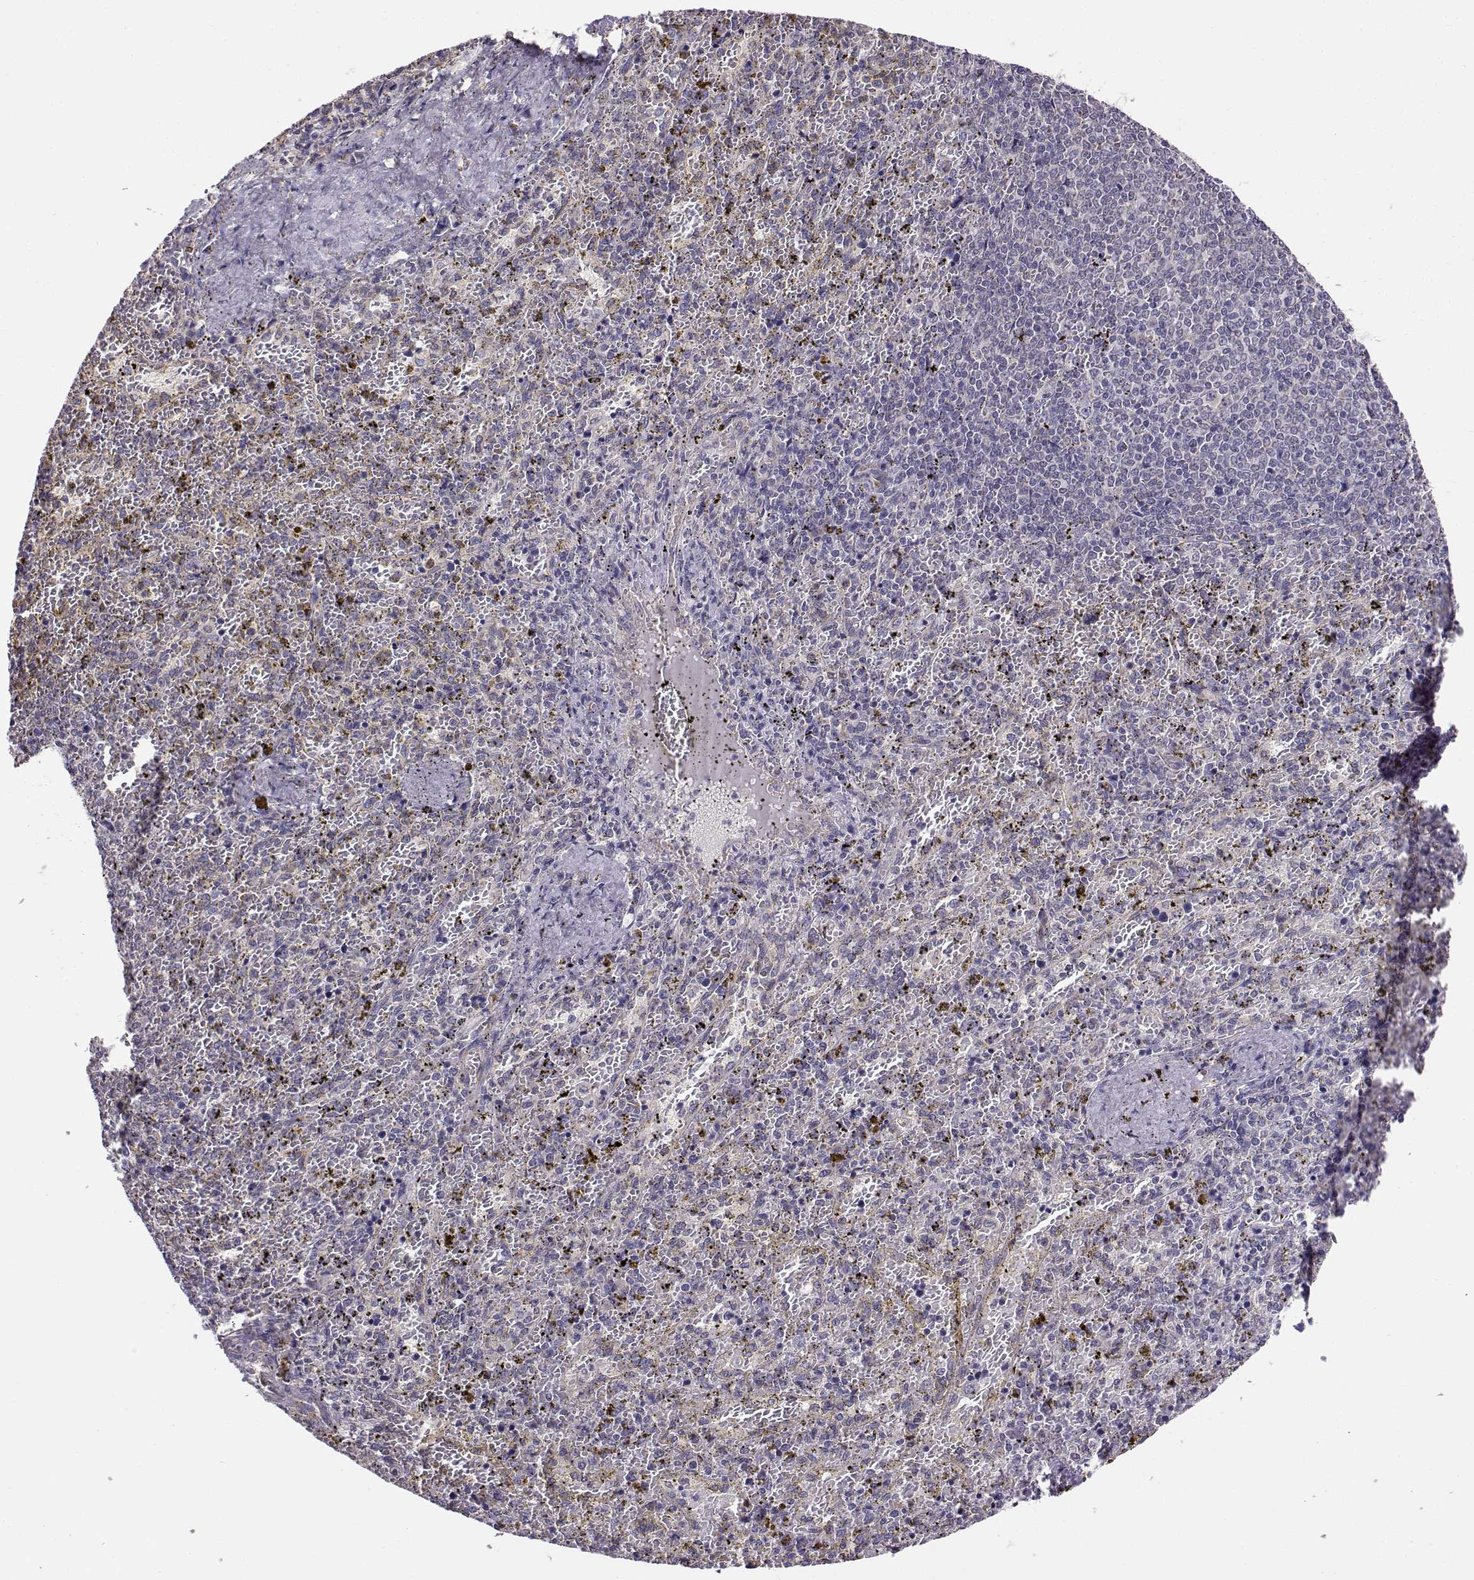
{"staining": {"intensity": "negative", "quantity": "none", "location": "none"}, "tissue": "spleen", "cell_type": "Cells in red pulp", "image_type": "normal", "snomed": [{"axis": "morphology", "description": "Normal tissue, NOS"}, {"axis": "topography", "description": "Spleen"}], "caption": "The image reveals no significant positivity in cells in red pulp of spleen.", "gene": "BEND6", "patient": {"sex": "female", "age": 50}}